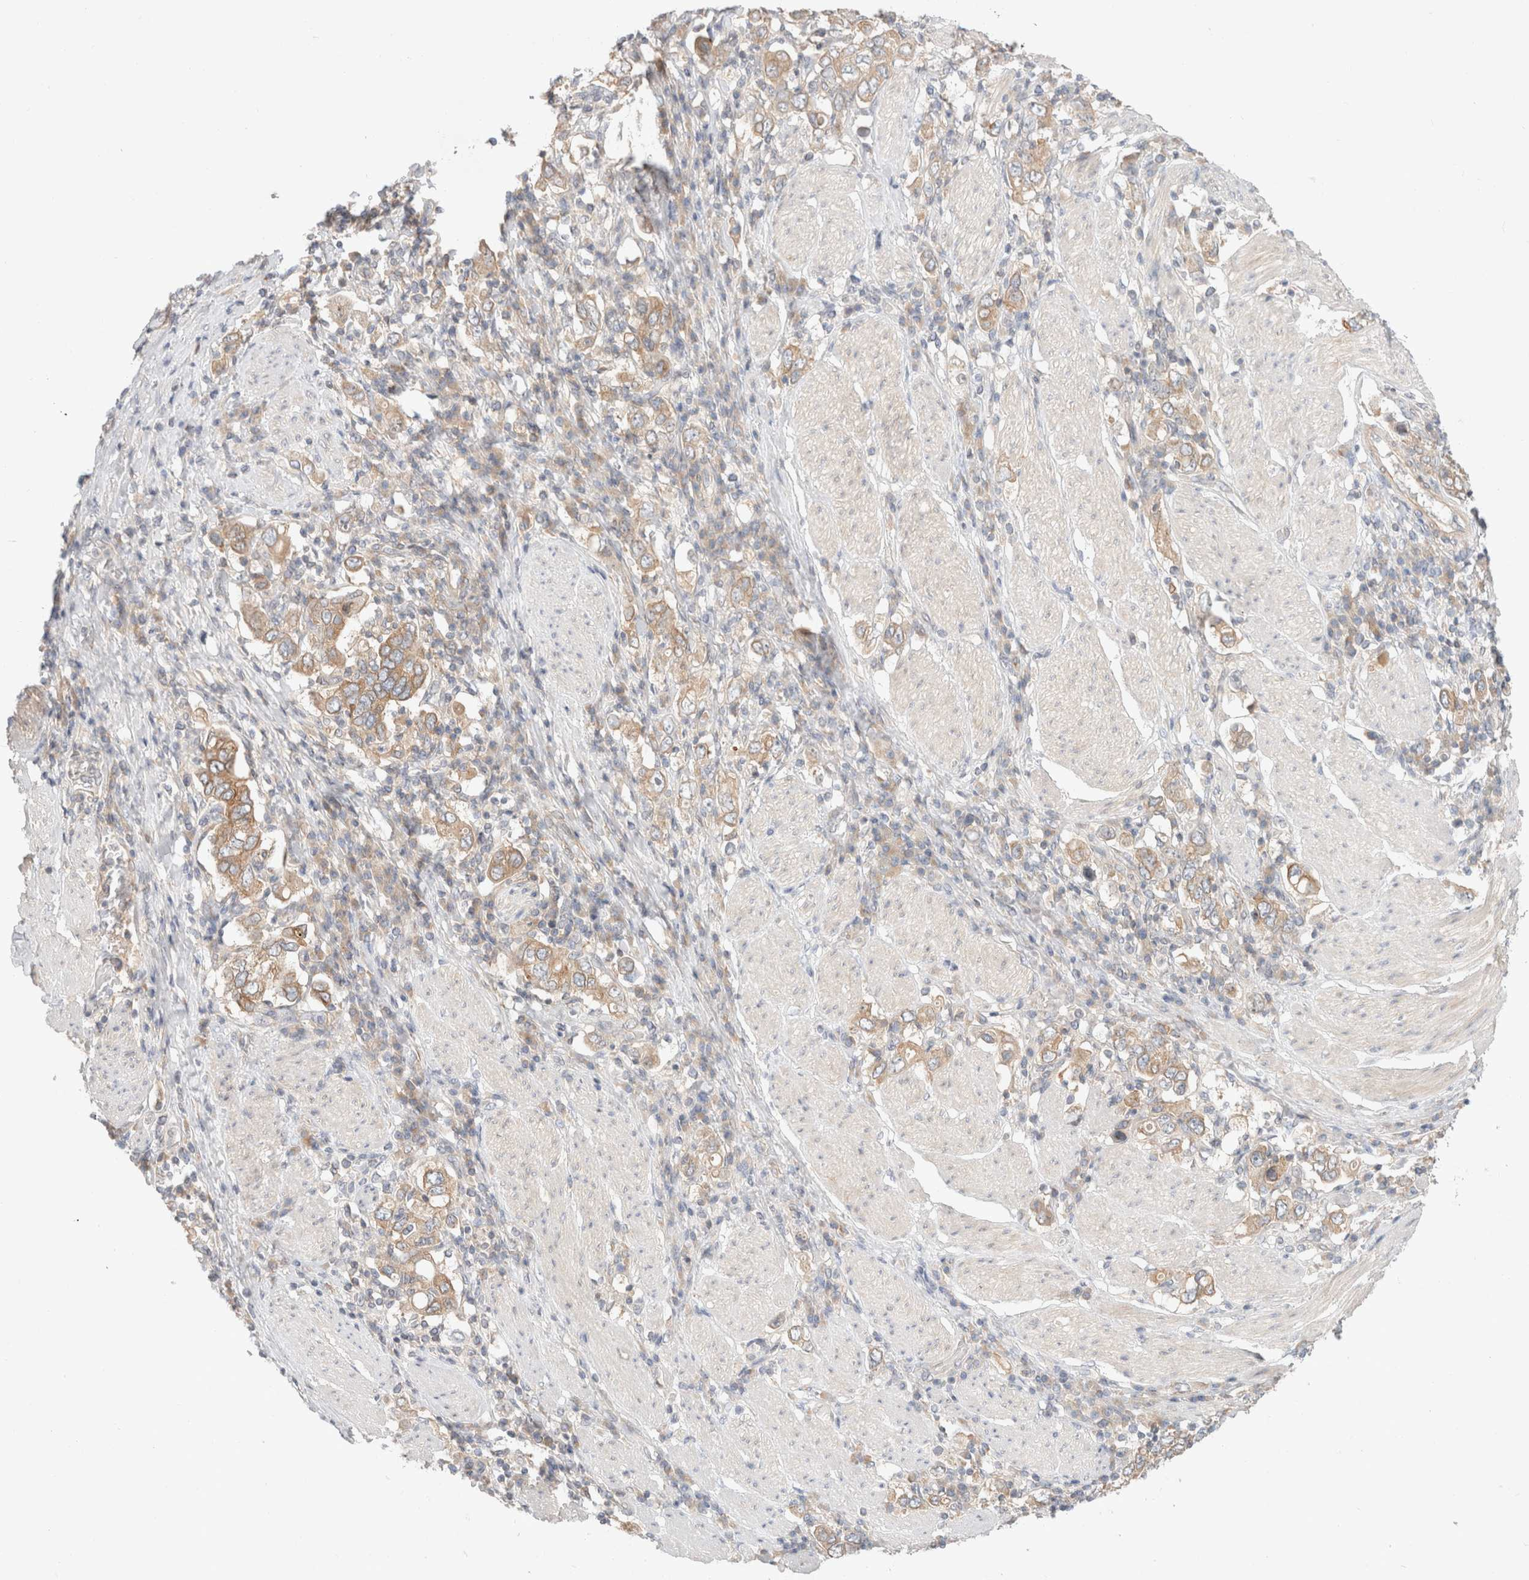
{"staining": {"intensity": "moderate", "quantity": ">75%", "location": "cytoplasmic/membranous"}, "tissue": "stomach cancer", "cell_type": "Tumor cells", "image_type": "cancer", "snomed": [{"axis": "morphology", "description": "Adenocarcinoma, NOS"}, {"axis": "topography", "description": "Stomach, upper"}], "caption": "Brown immunohistochemical staining in human stomach cancer reveals moderate cytoplasmic/membranous staining in approximately >75% of tumor cells.", "gene": "MARK3", "patient": {"sex": "male", "age": 62}}